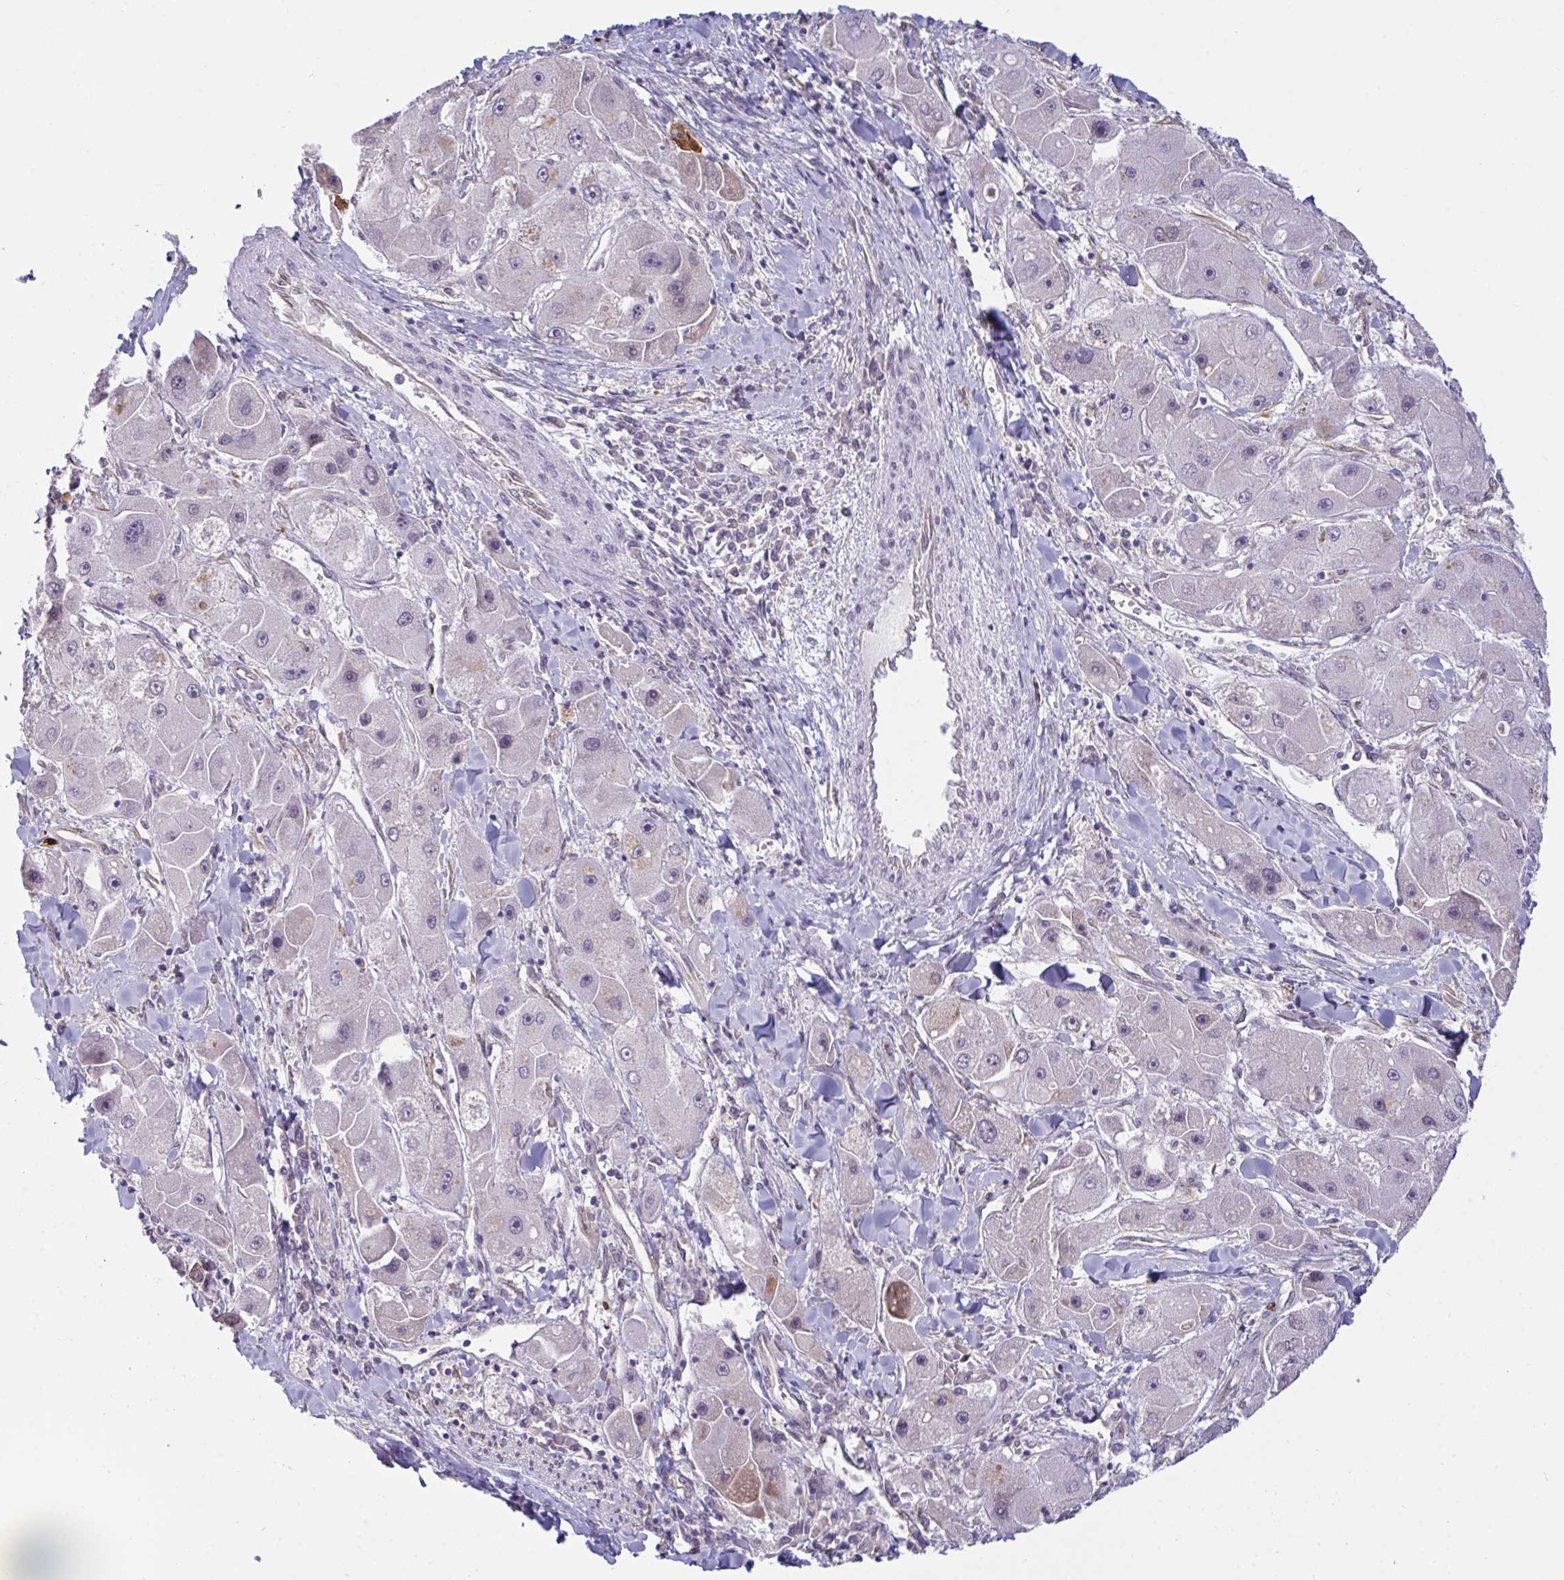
{"staining": {"intensity": "negative", "quantity": "none", "location": "none"}, "tissue": "liver cancer", "cell_type": "Tumor cells", "image_type": "cancer", "snomed": [{"axis": "morphology", "description": "Carcinoma, Hepatocellular, NOS"}, {"axis": "topography", "description": "Liver"}], "caption": "IHC micrograph of liver hepatocellular carcinoma stained for a protein (brown), which reveals no positivity in tumor cells.", "gene": "SETD7", "patient": {"sex": "male", "age": 24}}